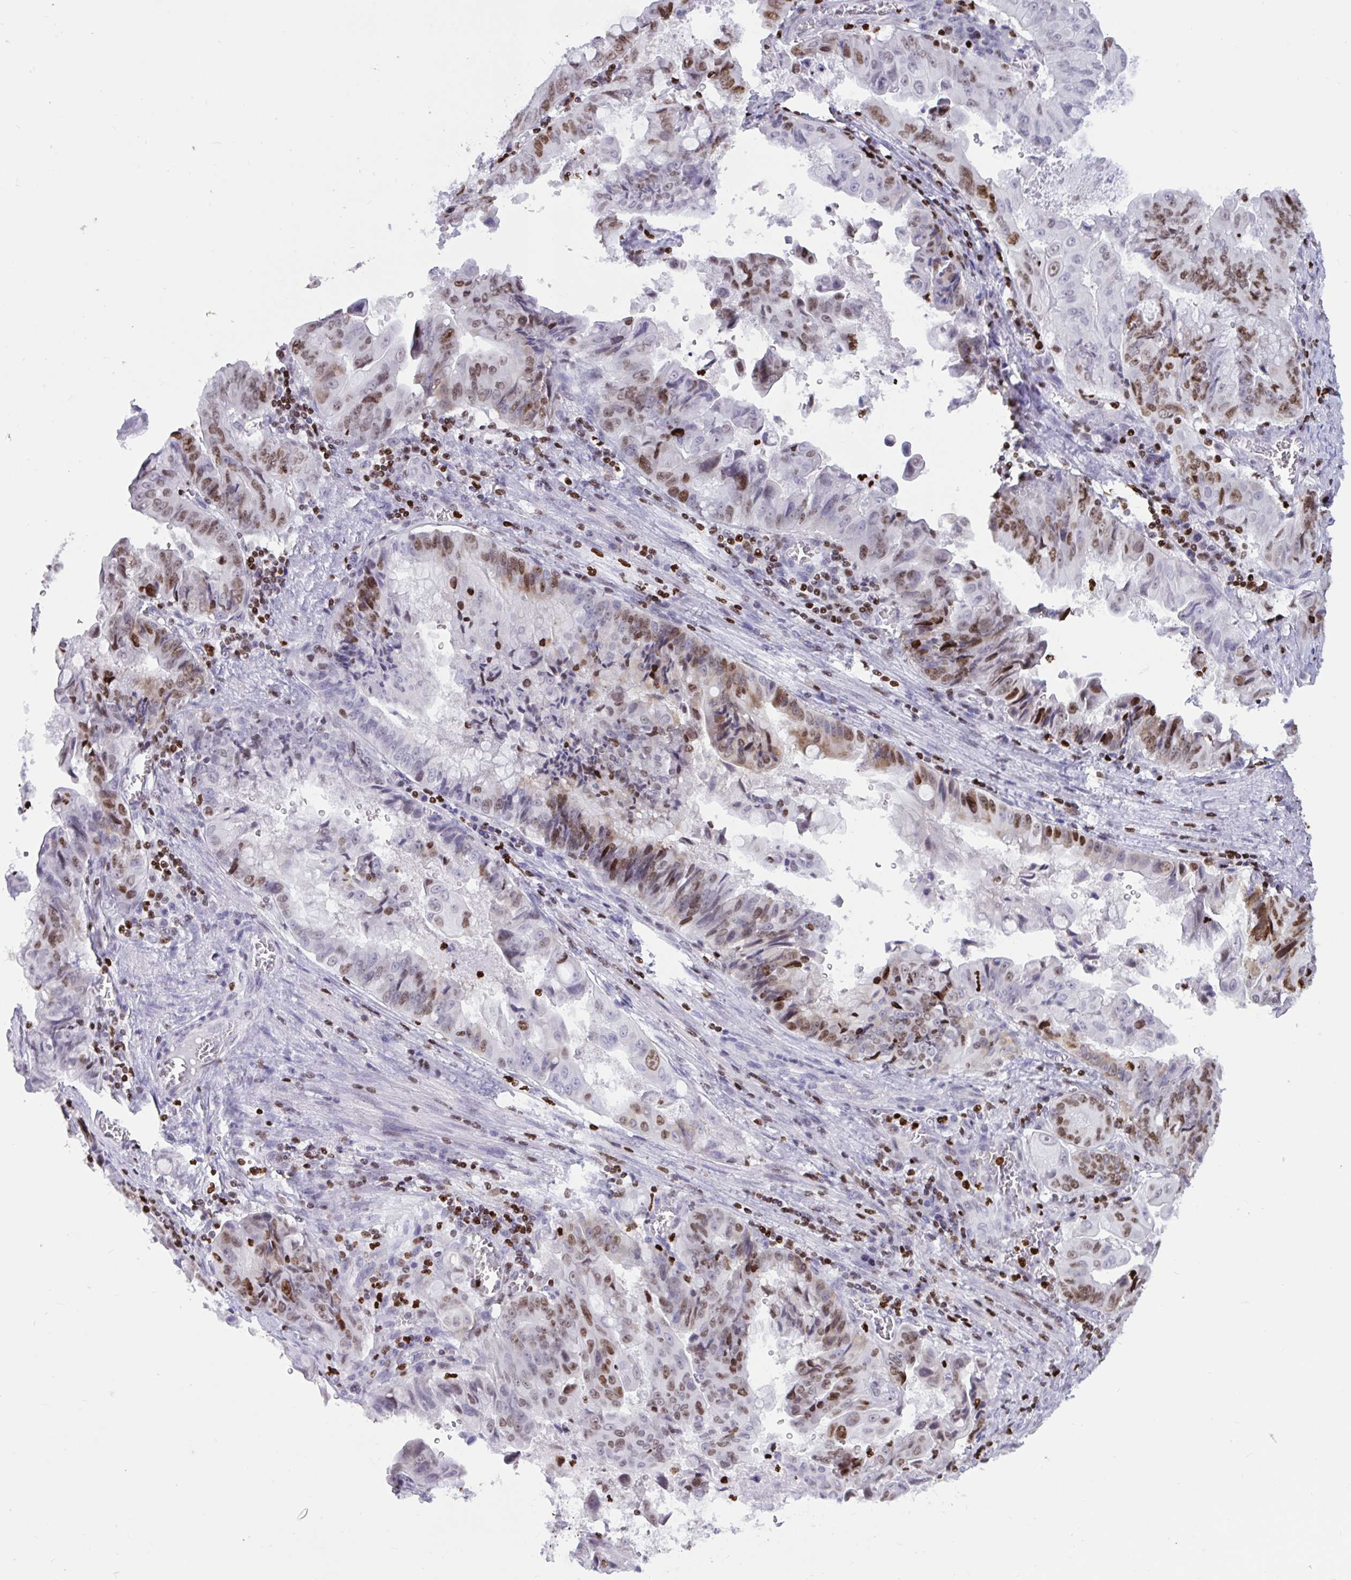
{"staining": {"intensity": "moderate", "quantity": "25%-75%", "location": "nuclear"}, "tissue": "stomach cancer", "cell_type": "Tumor cells", "image_type": "cancer", "snomed": [{"axis": "morphology", "description": "Adenocarcinoma, NOS"}, {"axis": "topography", "description": "Stomach, upper"}], "caption": "This is a histology image of IHC staining of stomach cancer (adenocarcinoma), which shows moderate staining in the nuclear of tumor cells.", "gene": "HMGB2", "patient": {"sex": "male", "age": 80}}